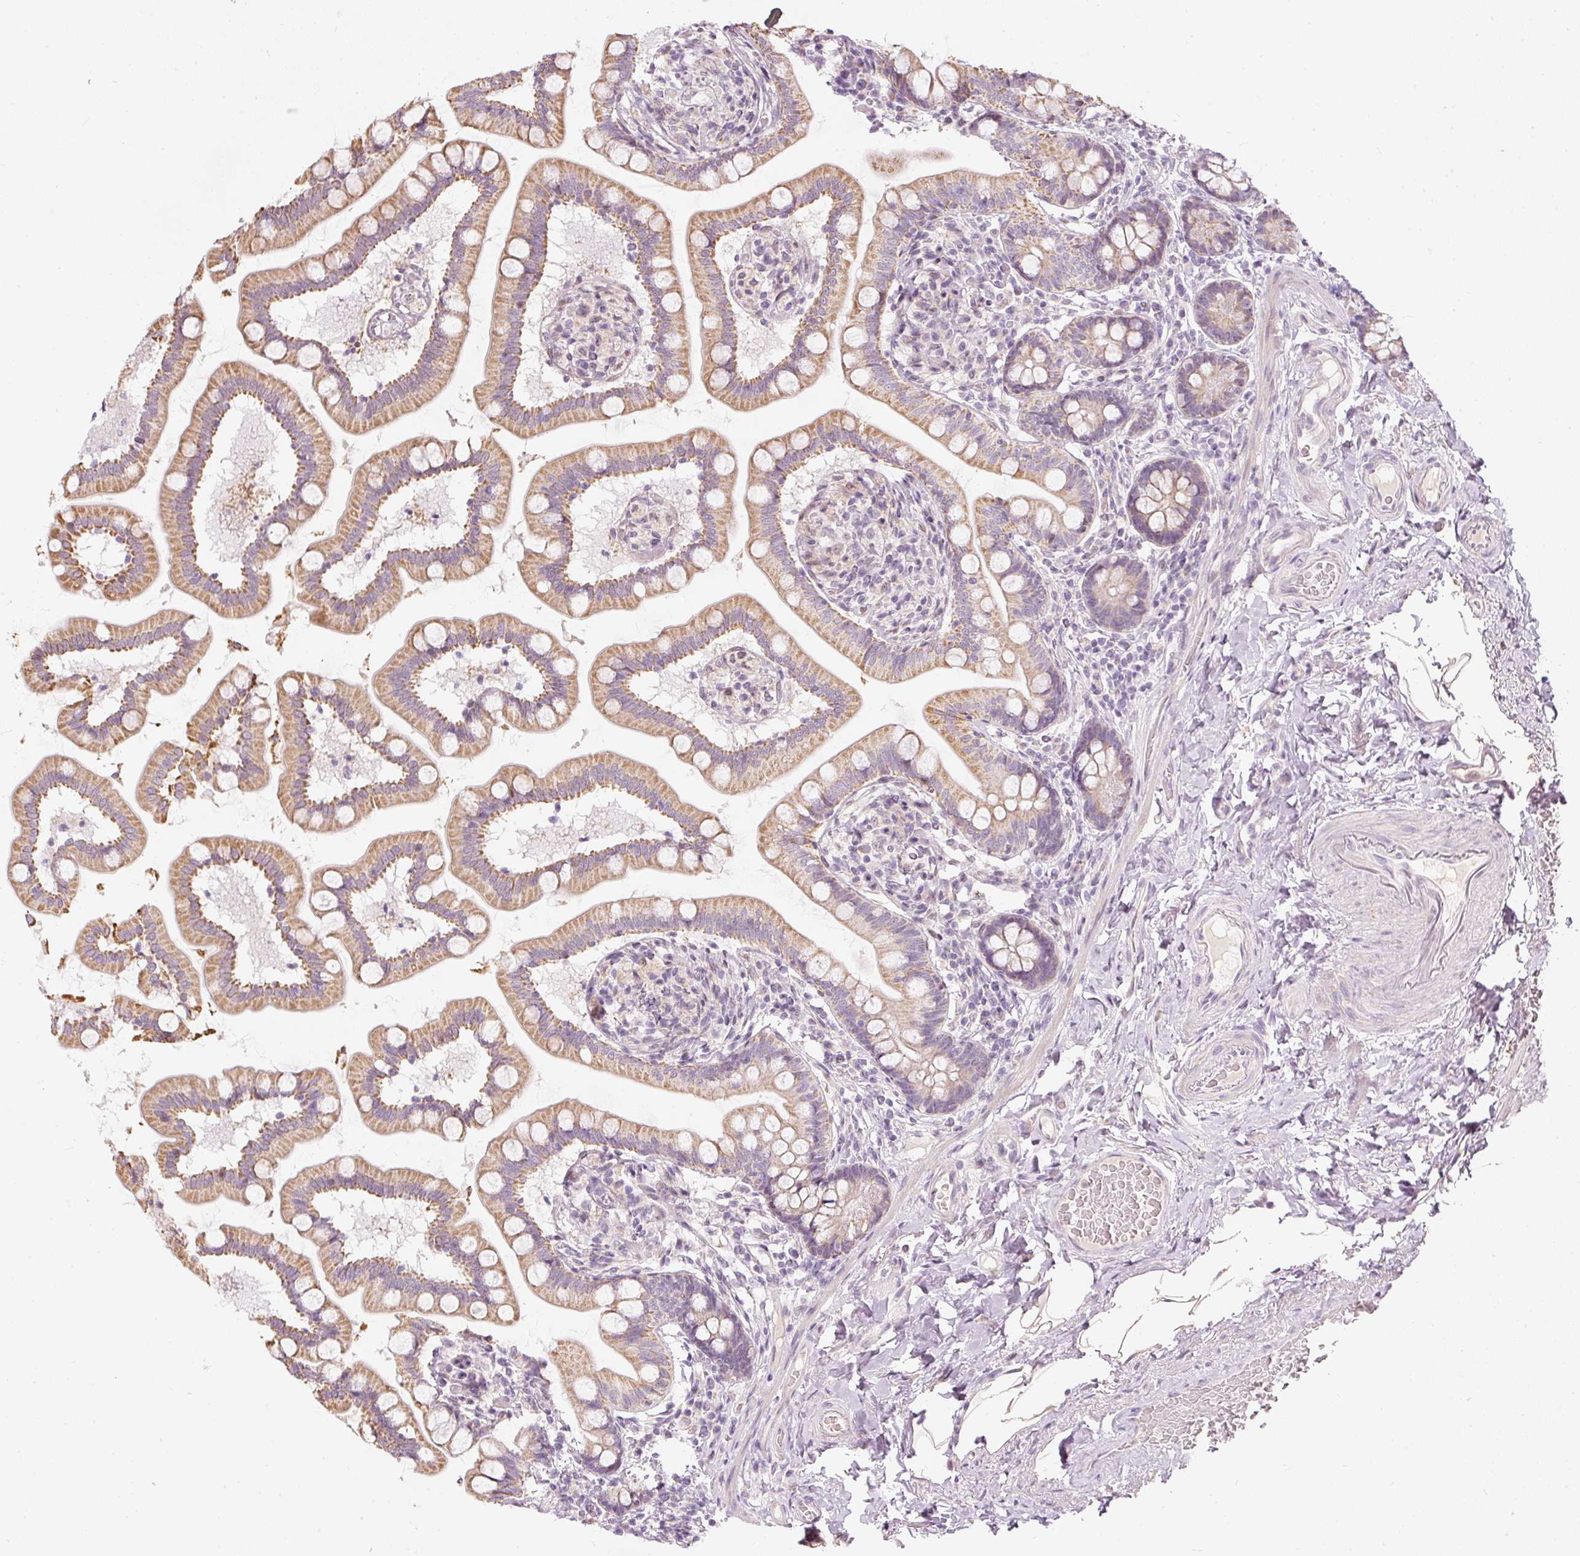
{"staining": {"intensity": "moderate", "quantity": ">75%", "location": "cytoplasmic/membranous"}, "tissue": "small intestine", "cell_type": "Glandular cells", "image_type": "normal", "snomed": [{"axis": "morphology", "description": "Normal tissue, NOS"}, {"axis": "topography", "description": "Small intestine"}], "caption": "Human small intestine stained with a brown dye shows moderate cytoplasmic/membranous positive staining in about >75% of glandular cells.", "gene": "RNF39", "patient": {"sex": "female", "age": 64}}